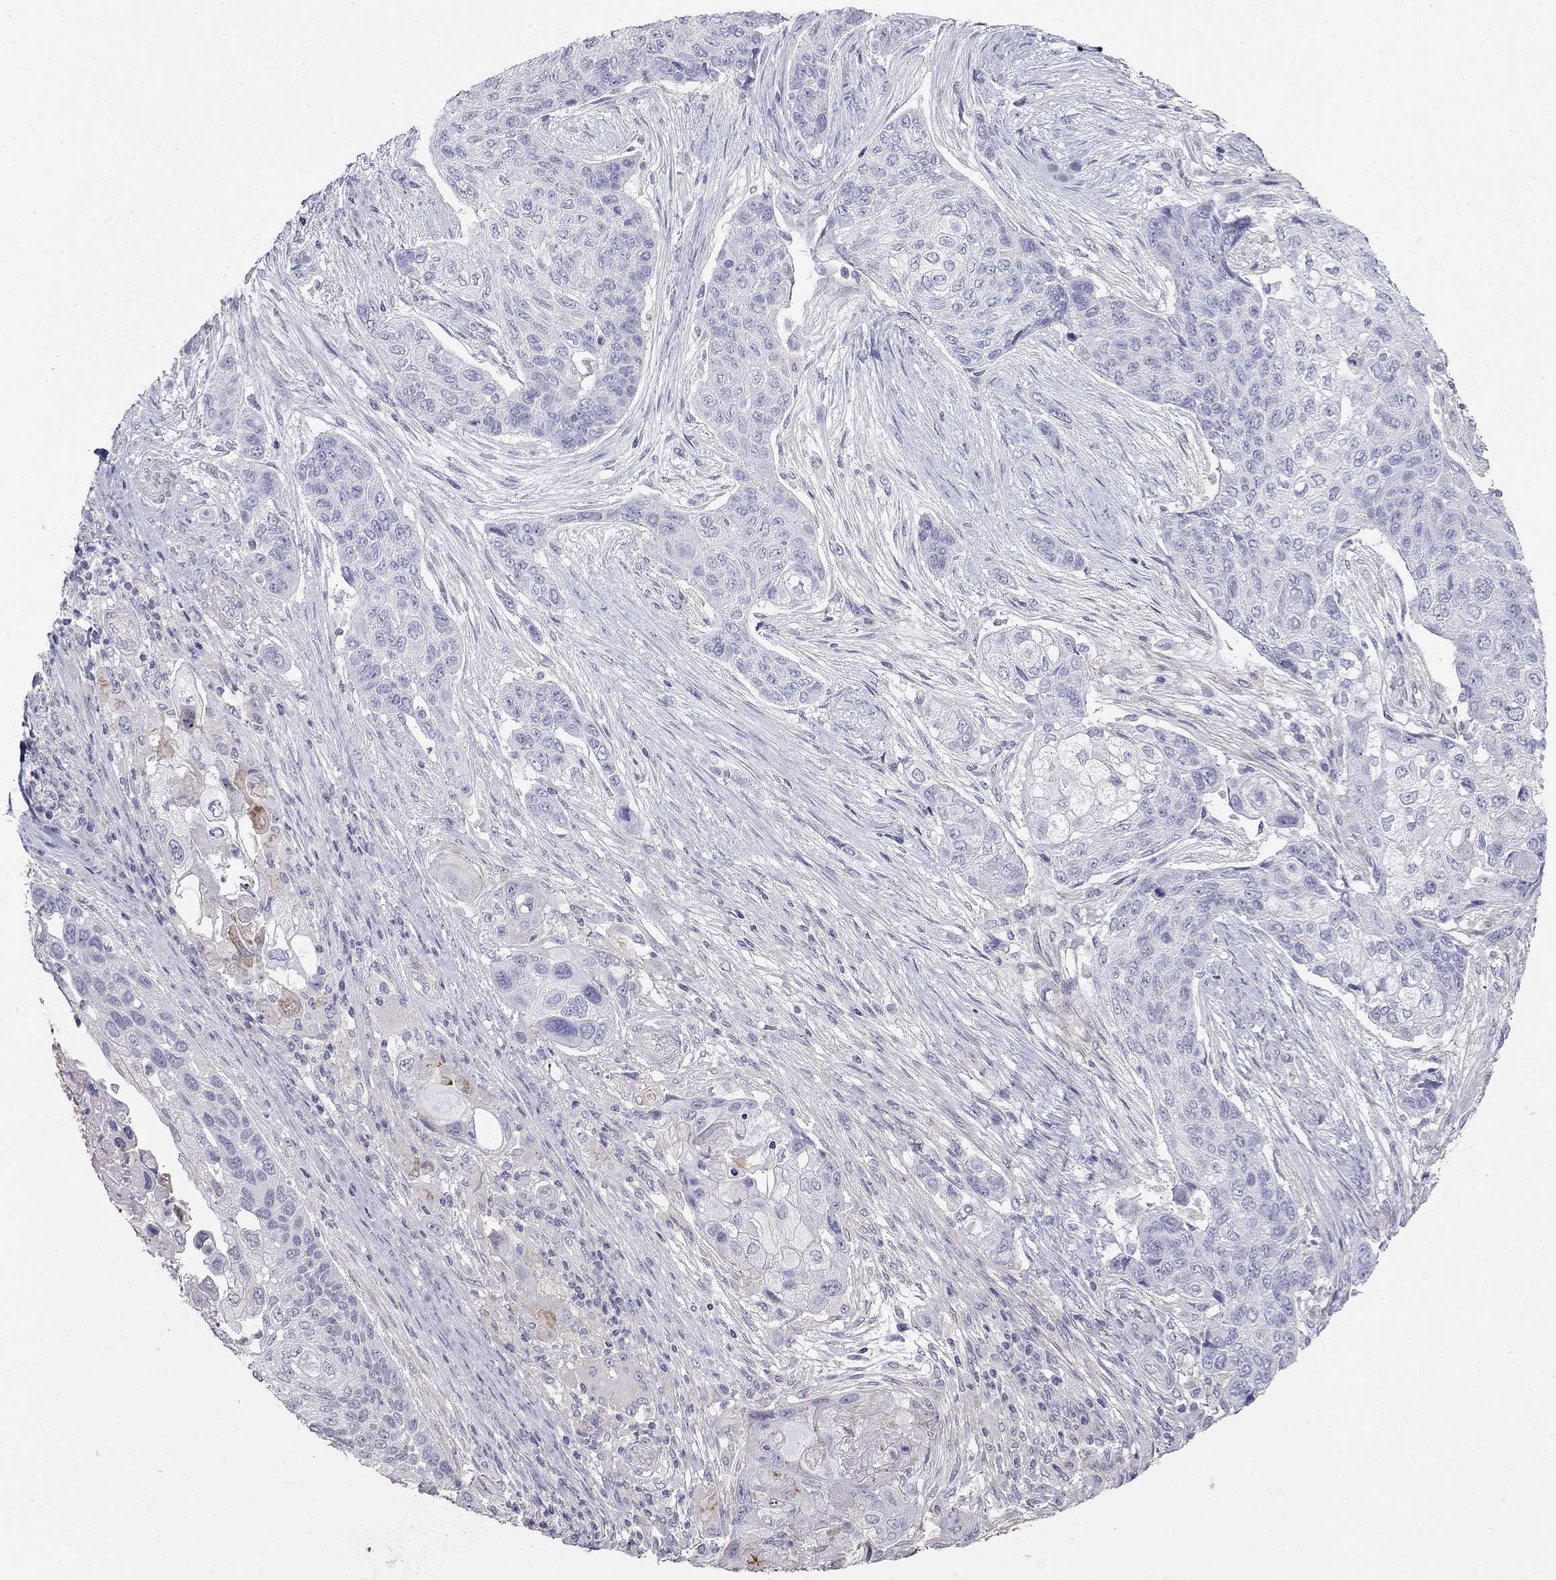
{"staining": {"intensity": "negative", "quantity": "none", "location": "none"}, "tissue": "lung cancer", "cell_type": "Tumor cells", "image_type": "cancer", "snomed": [{"axis": "morphology", "description": "Squamous cell carcinoma, NOS"}, {"axis": "topography", "description": "Lung"}], "caption": "This is an immunohistochemistry (IHC) micrograph of lung cancer. There is no expression in tumor cells.", "gene": "LY6H", "patient": {"sex": "male", "age": 69}}